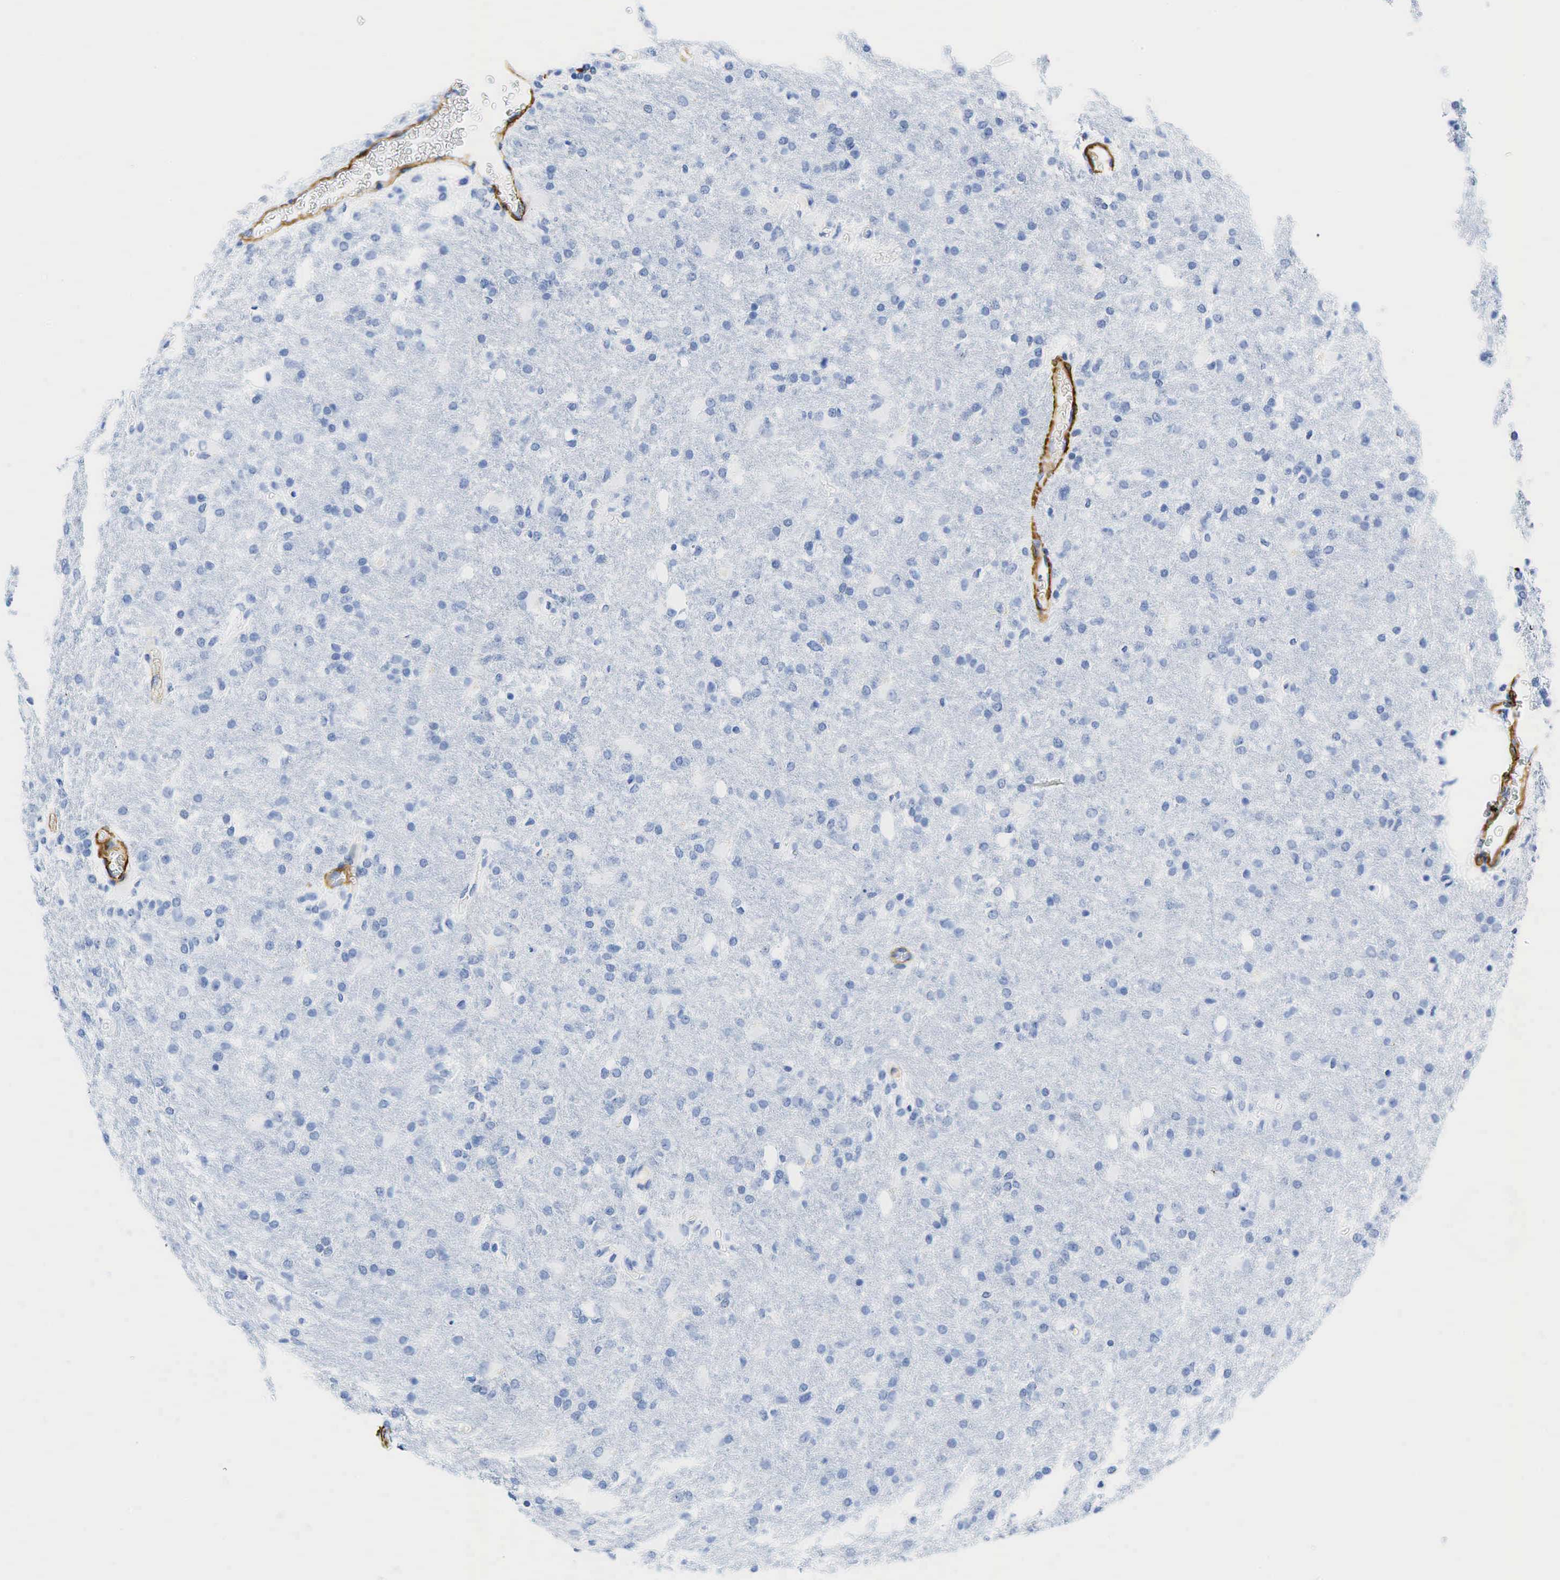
{"staining": {"intensity": "negative", "quantity": "none", "location": "none"}, "tissue": "glioma", "cell_type": "Tumor cells", "image_type": "cancer", "snomed": [{"axis": "morphology", "description": "Glioma, malignant, High grade"}, {"axis": "topography", "description": "Brain"}], "caption": "Immunohistochemistry (IHC) histopathology image of glioma stained for a protein (brown), which shows no expression in tumor cells.", "gene": "ACTA1", "patient": {"sex": "male", "age": 68}}